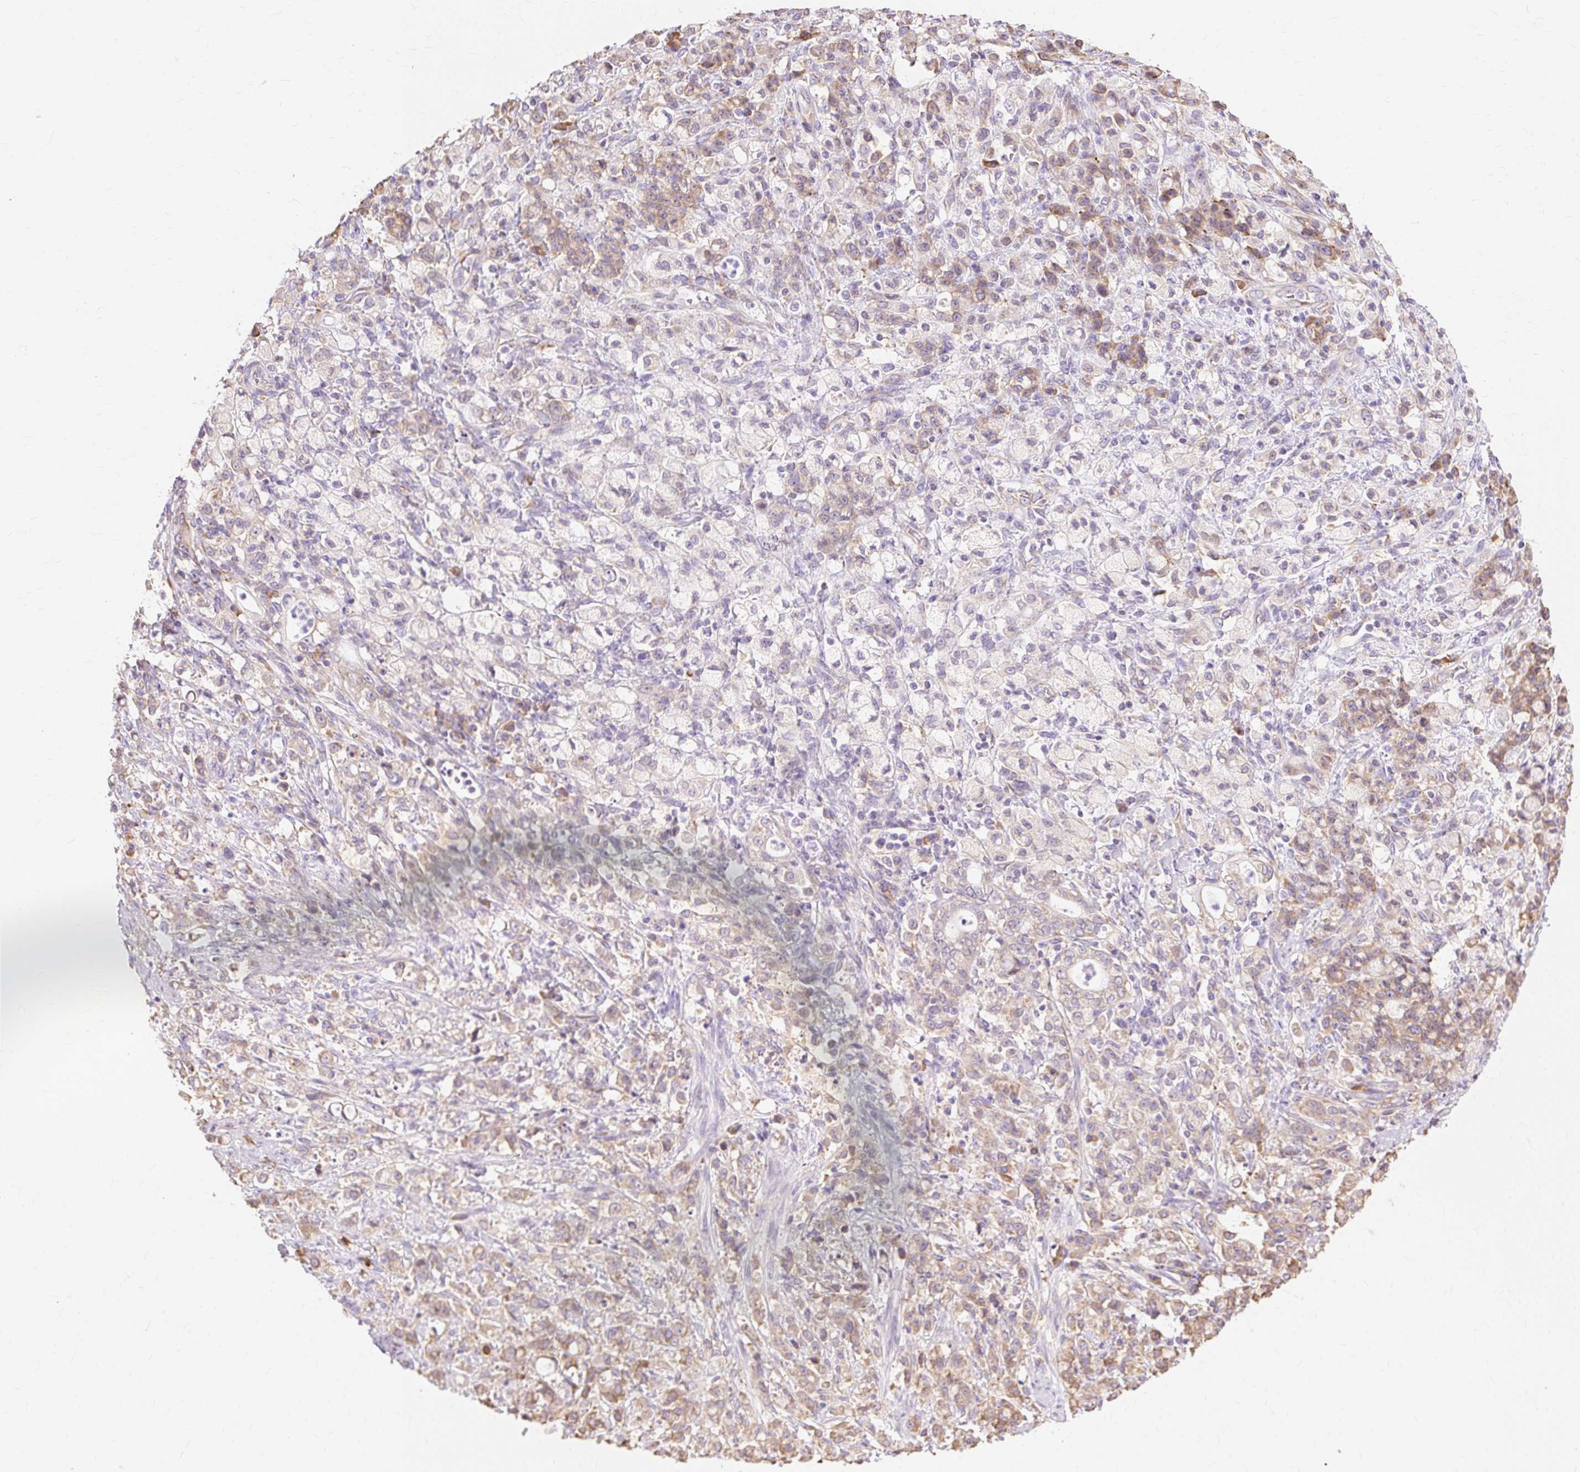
{"staining": {"intensity": "weak", "quantity": "25%-75%", "location": "cytoplasmic/membranous"}, "tissue": "stomach cancer", "cell_type": "Tumor cells", "image_type": "cancer", "snomed": [{"axis": "morphology", "description": "Adenocarcinoma, NOS"}, {"axis": "topography", "description": "Stomach"}], "caption": "A micrograph showing weak cytoplasmic/membranous staining in about 25%-75% of tumor cells in stomach cancer (adenocarcinoma), as visualized by brown immunohistochemical staining.", "gene": "RPS17", "patient": {"sex": "female", "age": 60}}